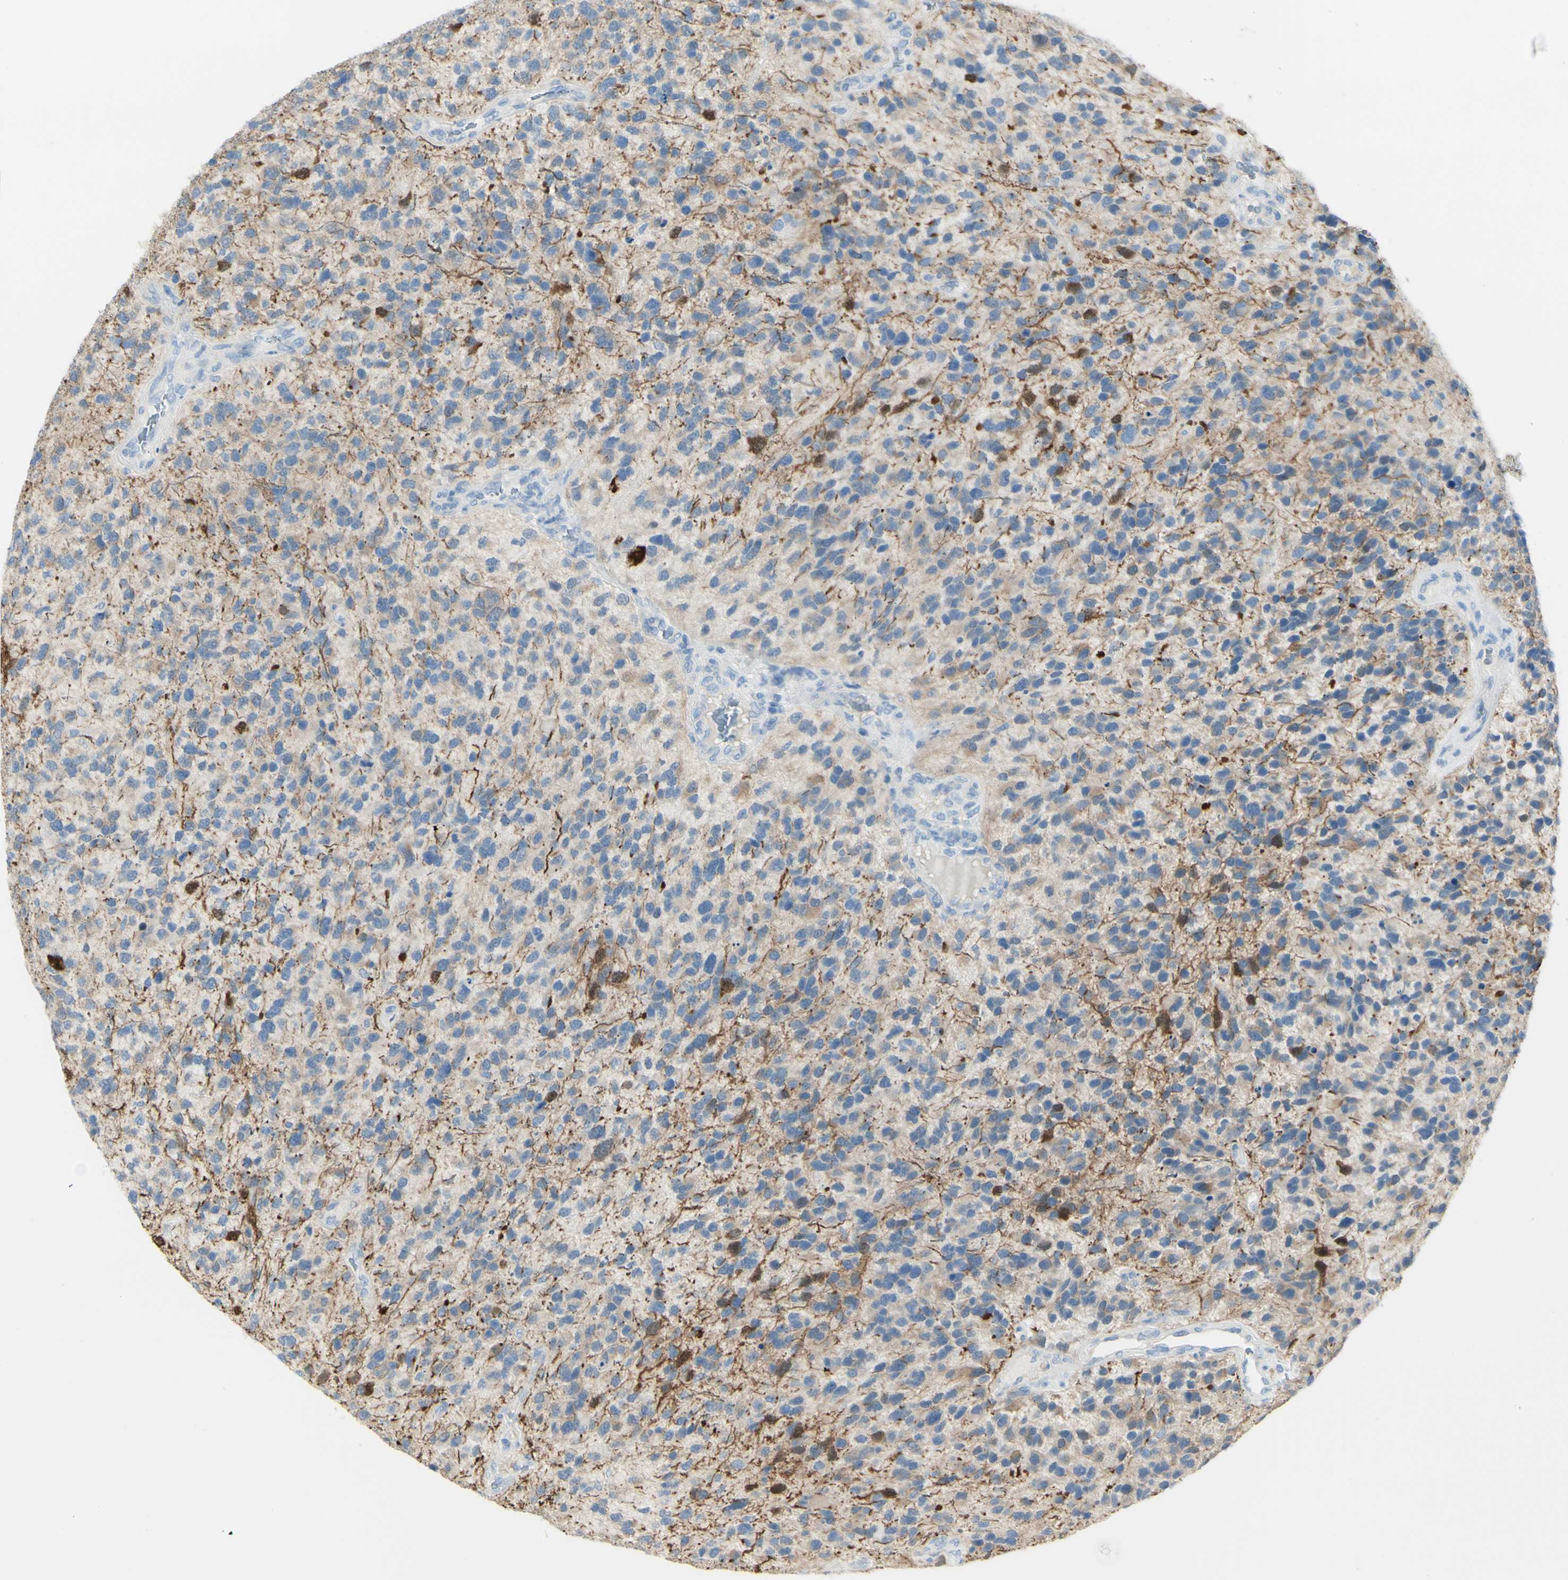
{"staining": {"intensity": "moderate", "quantity": "<25%", "location": "cytoplasmic/membranous"}, "tissue": "glioma", "cell_type": "Tumor cells", "image_type": "cancer", "snomed": [{"axis": "morphology", "description": "Glioma, malignant, High grade"}, {"axis": "topography", "description": "Brain"}], "caption": "This is an image of IHC staining of malignant high-grade glioma, which shows moderate staining in the cytoplasmic/membranous of tumor cells.", "gene": "TSPAN1", "patient": {"sex": "female", "age": 58}}